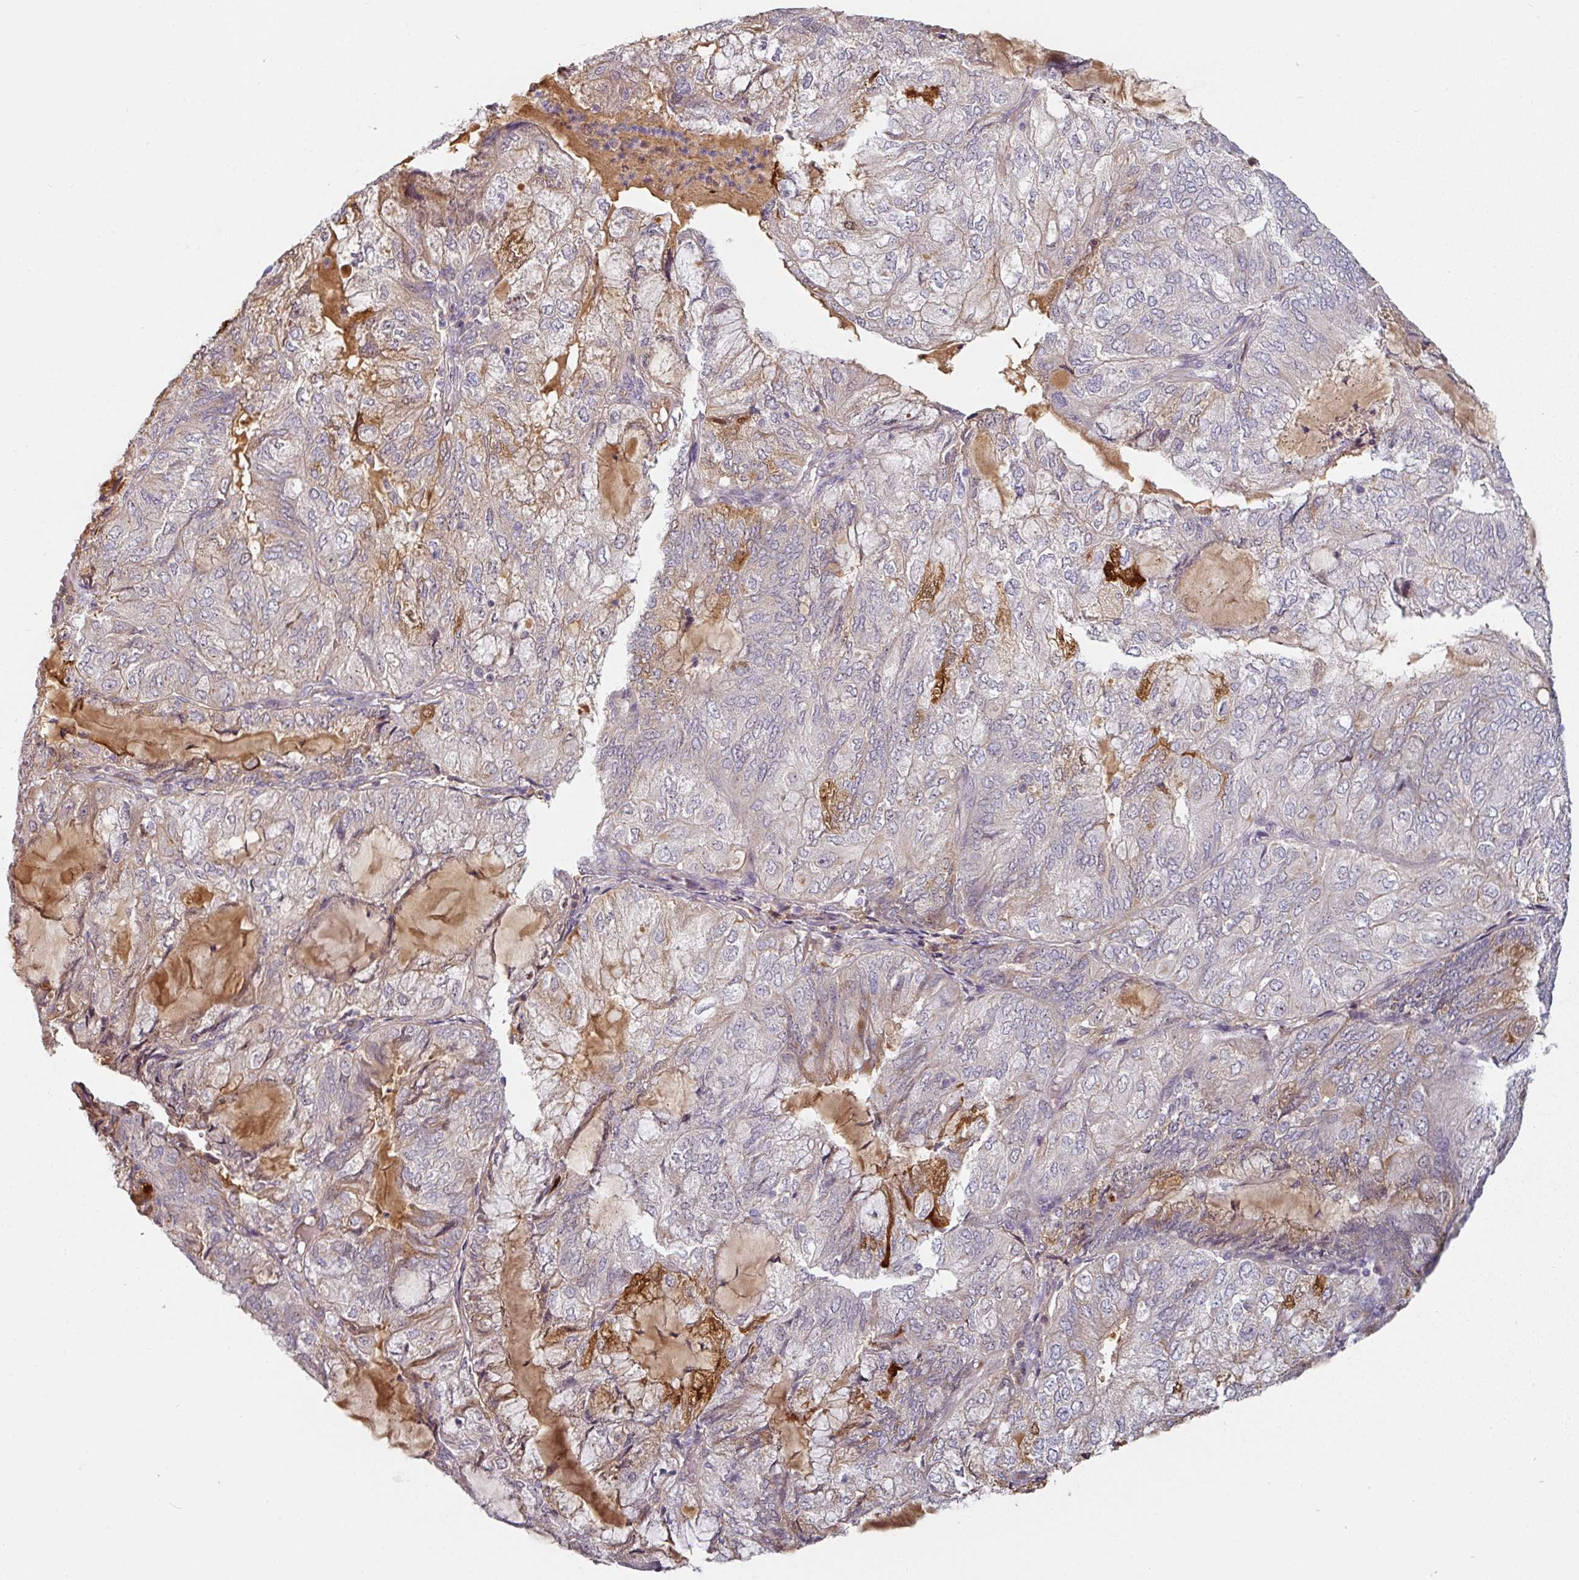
{"staining": {"intensity": "negative", "quantity": "none", "location": "none"}, "tissue": "endometrial cancer", "cell_type": "Tumor cells", "image_type": "cancer", "snomed": [{"axis": "morphology", "description": "Adenocarcinoma, NOS"}, {"axis": "topography", "description": "Endometrium"}], "caption": "Protein analysis of endometrial cancer (adenocarcinoma) demonstrates no significant positivity in tumor cells. (DAB IHC visualized using brightfield microscopy, high magnification).", "gene": "CEP78", "patient": {"sex": "female", "age": 81}}